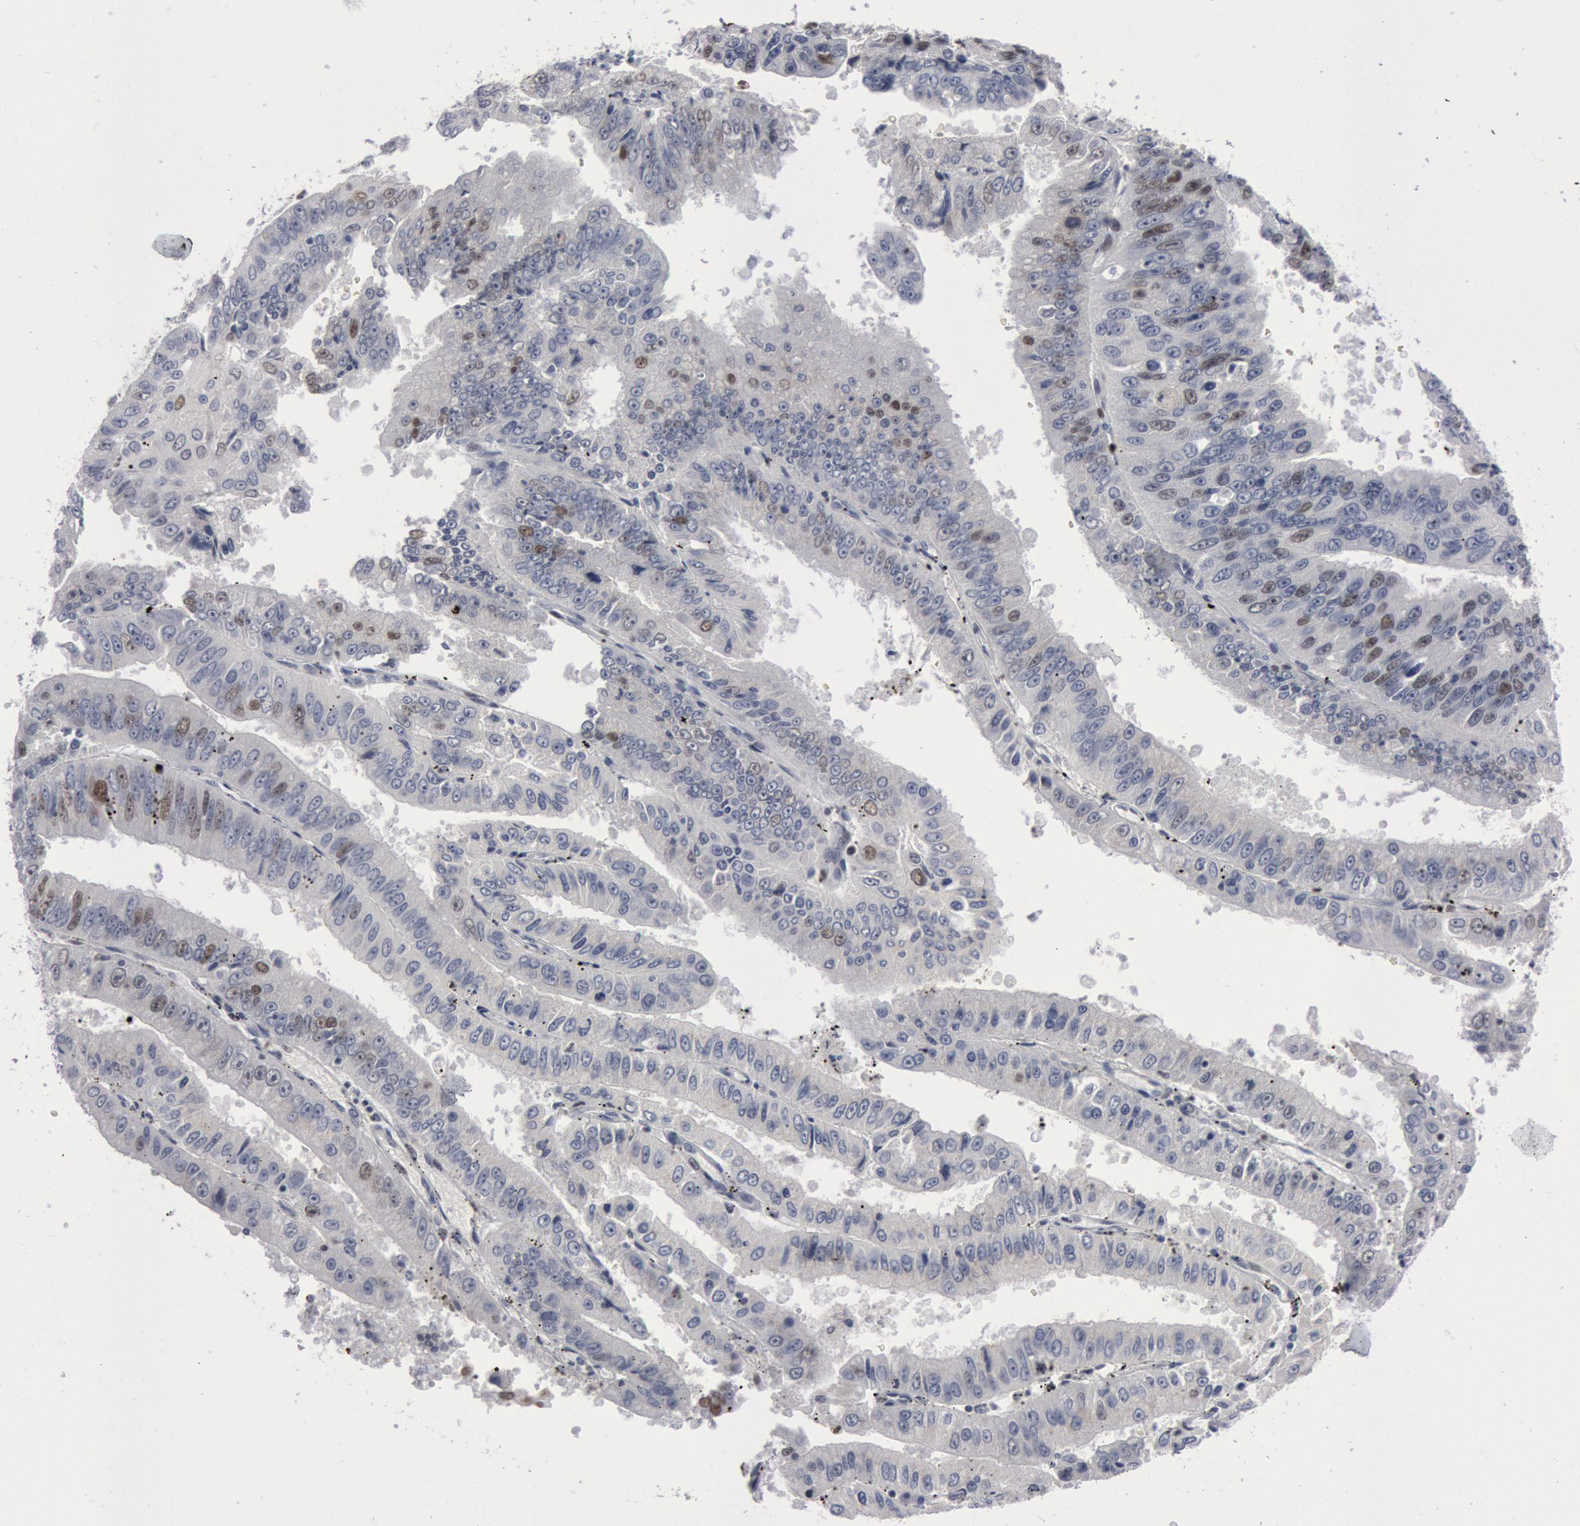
{"staining": {"intensity": "negative", "quantity": "none", "location": "none"}, "tissue": "endometrial cancer", "cell_type": "Tumor cells", "image_type": "cancer", "snomed": [{"axis": "morphology", "description": "Adenocarcinoma, NOS"}, {"axis": "topography", "description": "Endometrium"}], "caption": "The IHC histopathology image has no significant expression in tumor cells of endometrial adenocarcinoma tissue.", "gene": "WDHD1", "patient": {"sex": "female", "age": 66}}